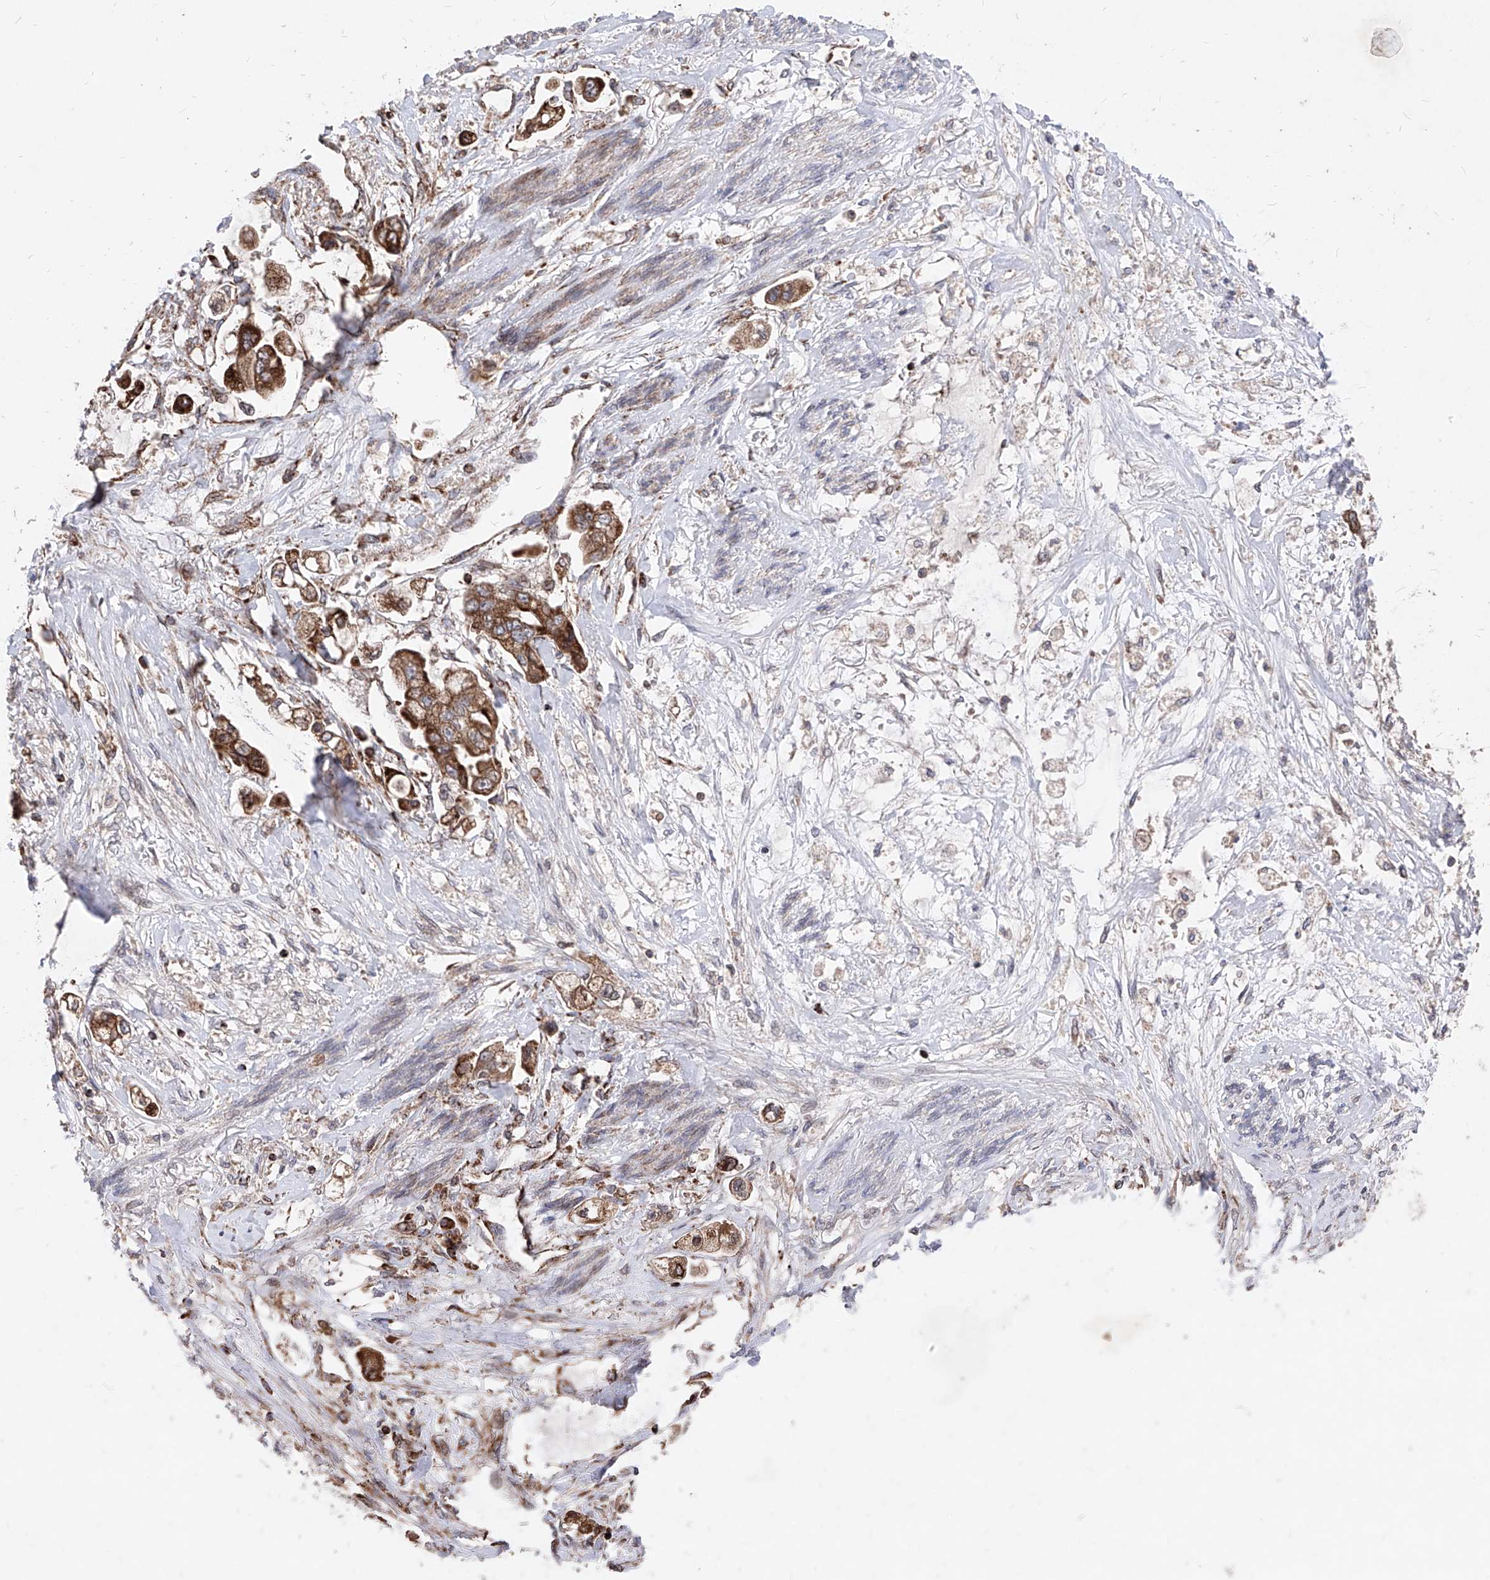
{"staining": {"intensity": "strong", "quantity": ">75%", "location": "cytoplasmic/membranous"}, "tissue": "stomach cancer", "cell_type": "Tumor cells", "image_type": "cancer", "snomed": [{"axis": "morphology", "description": "Adenocarcinoma, NOS"}, {"axis": "topography", "description": "Stomach"}], "caption": "Immunohistochemistry staining of stomach adenocarcinoma, which exhibits high levels of strong cytoplasmic/membranous positivity in about >75% of tumor cells indicating strong cytoplasmic/membranous protein positivity. The staining was performed using DAB (brown) for protein detection and nuclei were counterstained in hematoxylin (blue).", "gene": "SEMA6A", "patient": {"sex": "male", "age": 62}}